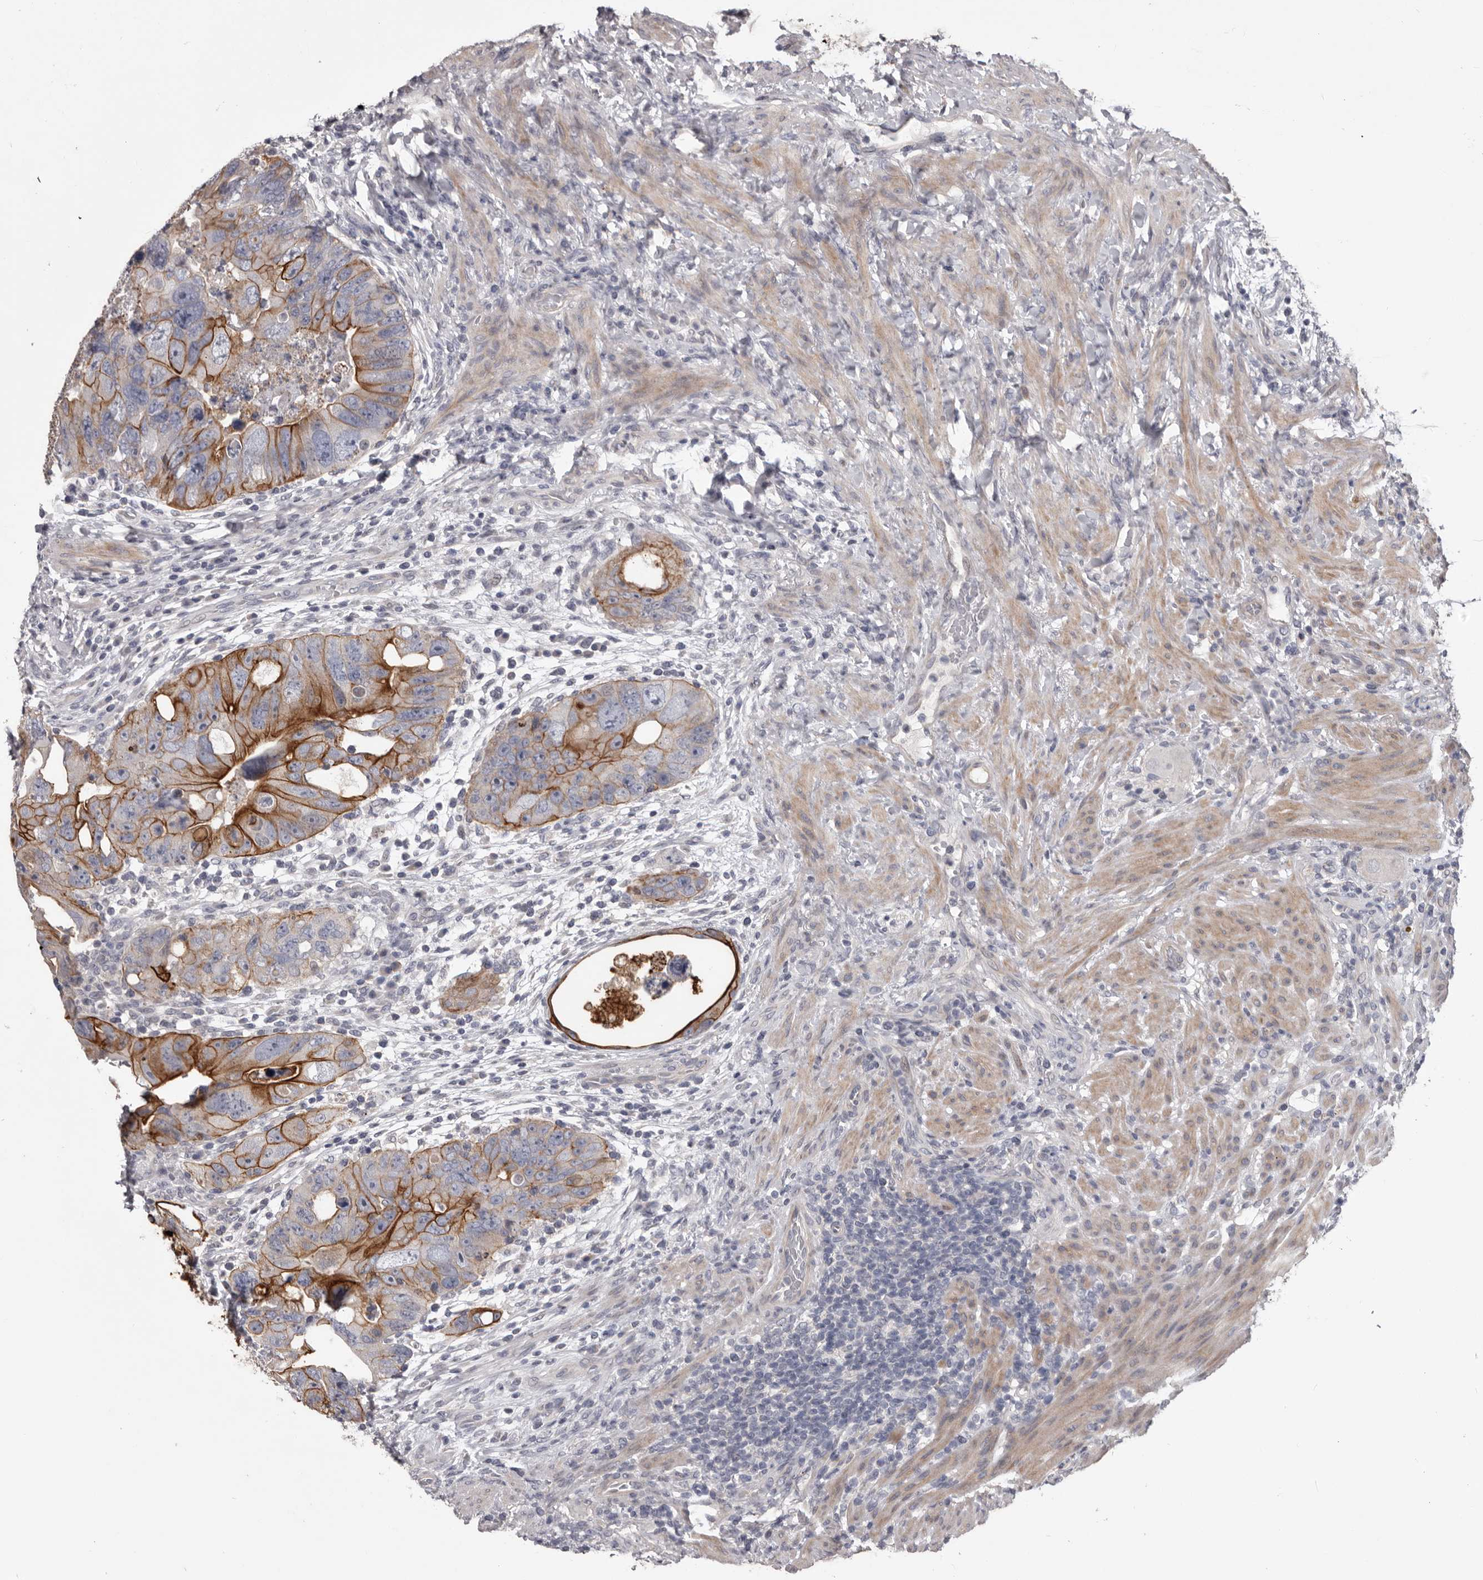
{"staining": {"intensity": "strong", "quantity": "25%-75%", "location": "cytoplasmic/membranous"}, "tissue": "colorectal cancer", "cell_type": "Tumor cells", "image_type": "cancer", "snomed": [{"axis": "morphology", "description": "Adenocarcinoma, NOS"}, {"axis": "topography", "description": "Rectum"}], "caption": "Colorectal adenocarcinoma stained with a protein marker displays strong staining in tumor cells.", "gene": "LPAR6", "patient": {"sex": "male", "age": 59}}